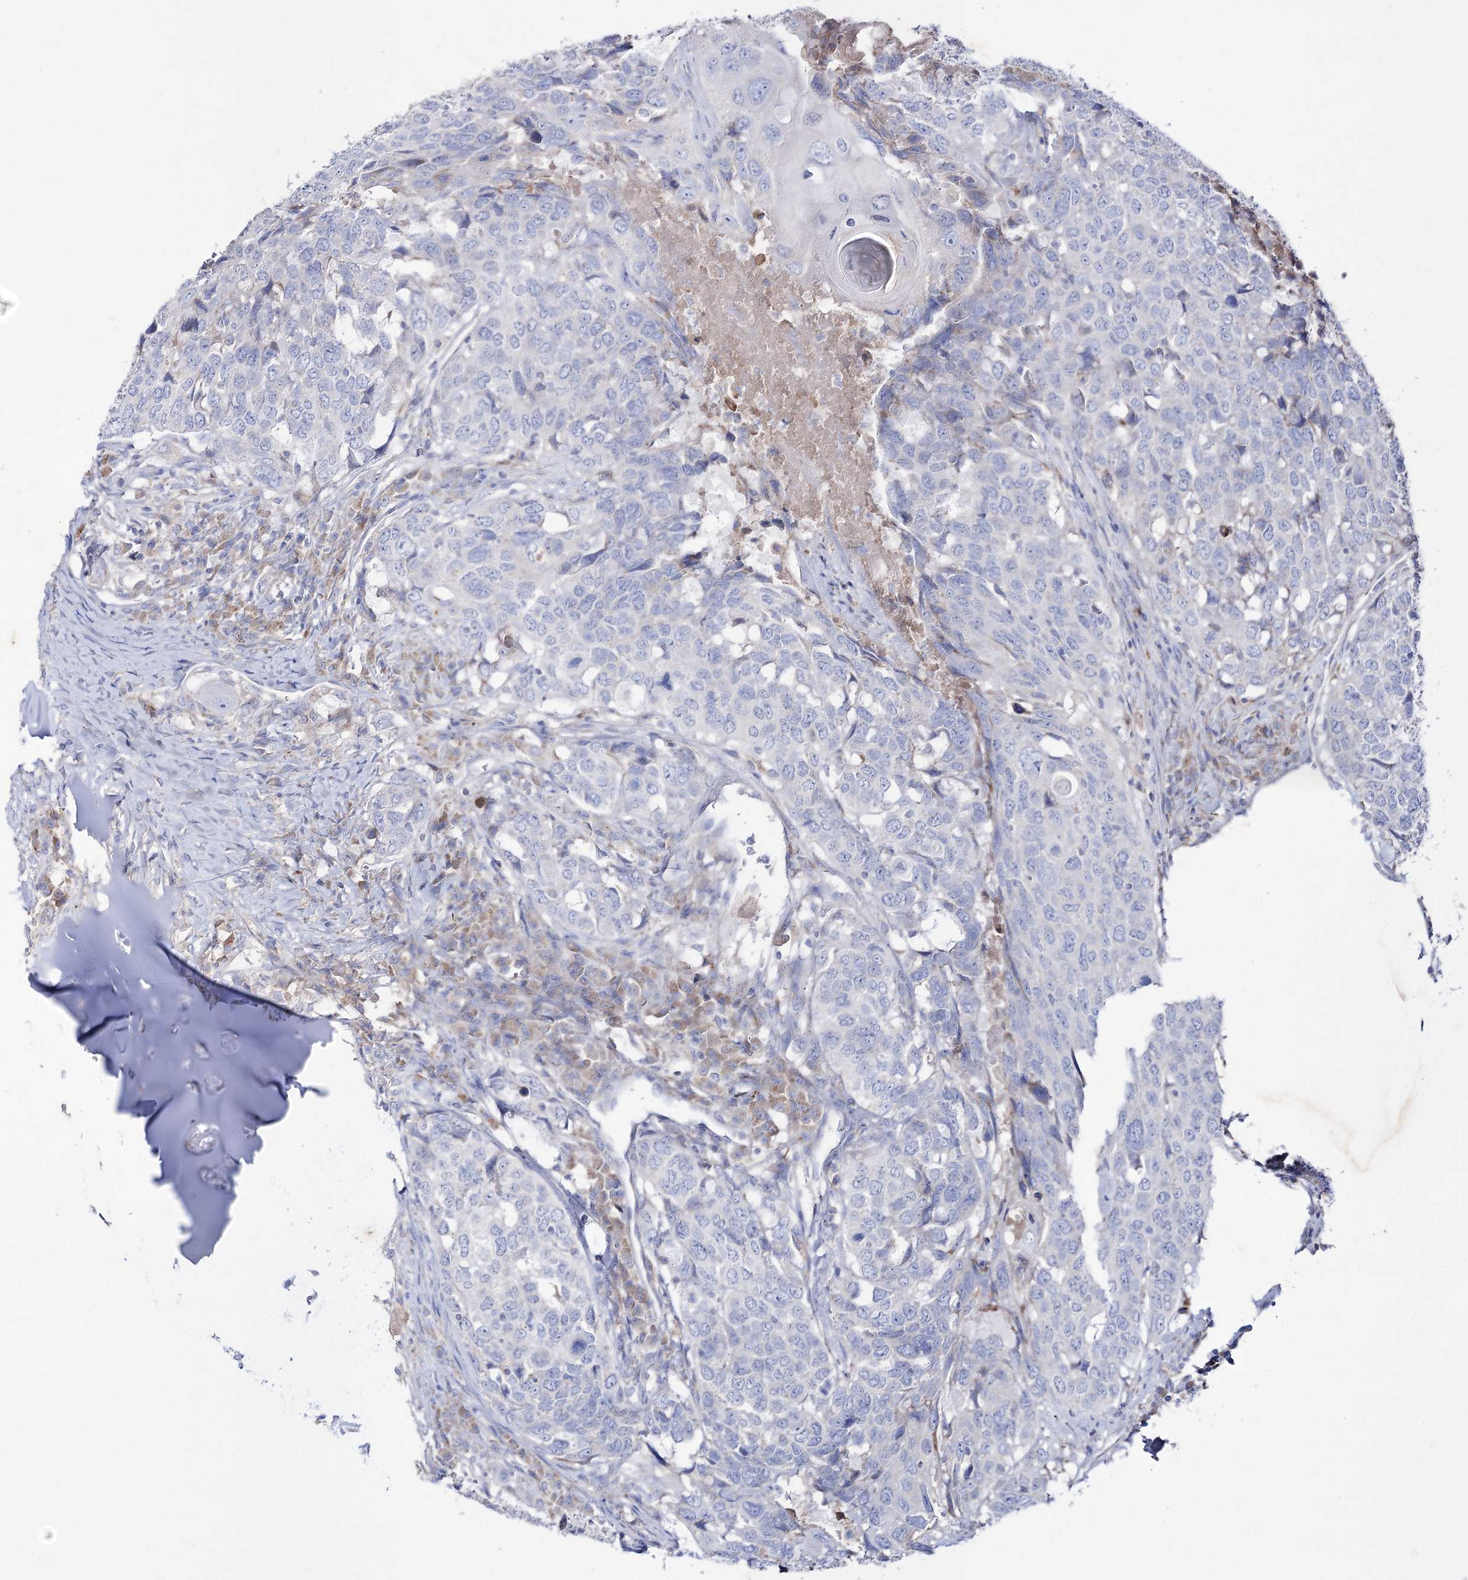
{"staining": {"intensity": "negative", "quantity": "none", "location": "none"}, "tissue": "head and neck cancer", "cell_type": "Tumor cells", "image_type": "cancer", "snomed": [{"axis": "morphology", "description": "Squamous cell carcinoma, NOS"}, {"axis": "topography", "description": "Head-Neck"}], "caption": "IHC histopathology image of squamous cell carcinoma (head and neck) stained for a protein (brown), which reveals no expression in tumor cells. Brightfield microscopy of immunohistochemistry stained with DAB (3,3'-diaminobenzidine) (brown) and hematoxylin (blue), captured at high magnification.", "gene": "NAGLU", "patient": {"sex": "male", "age": 66}}